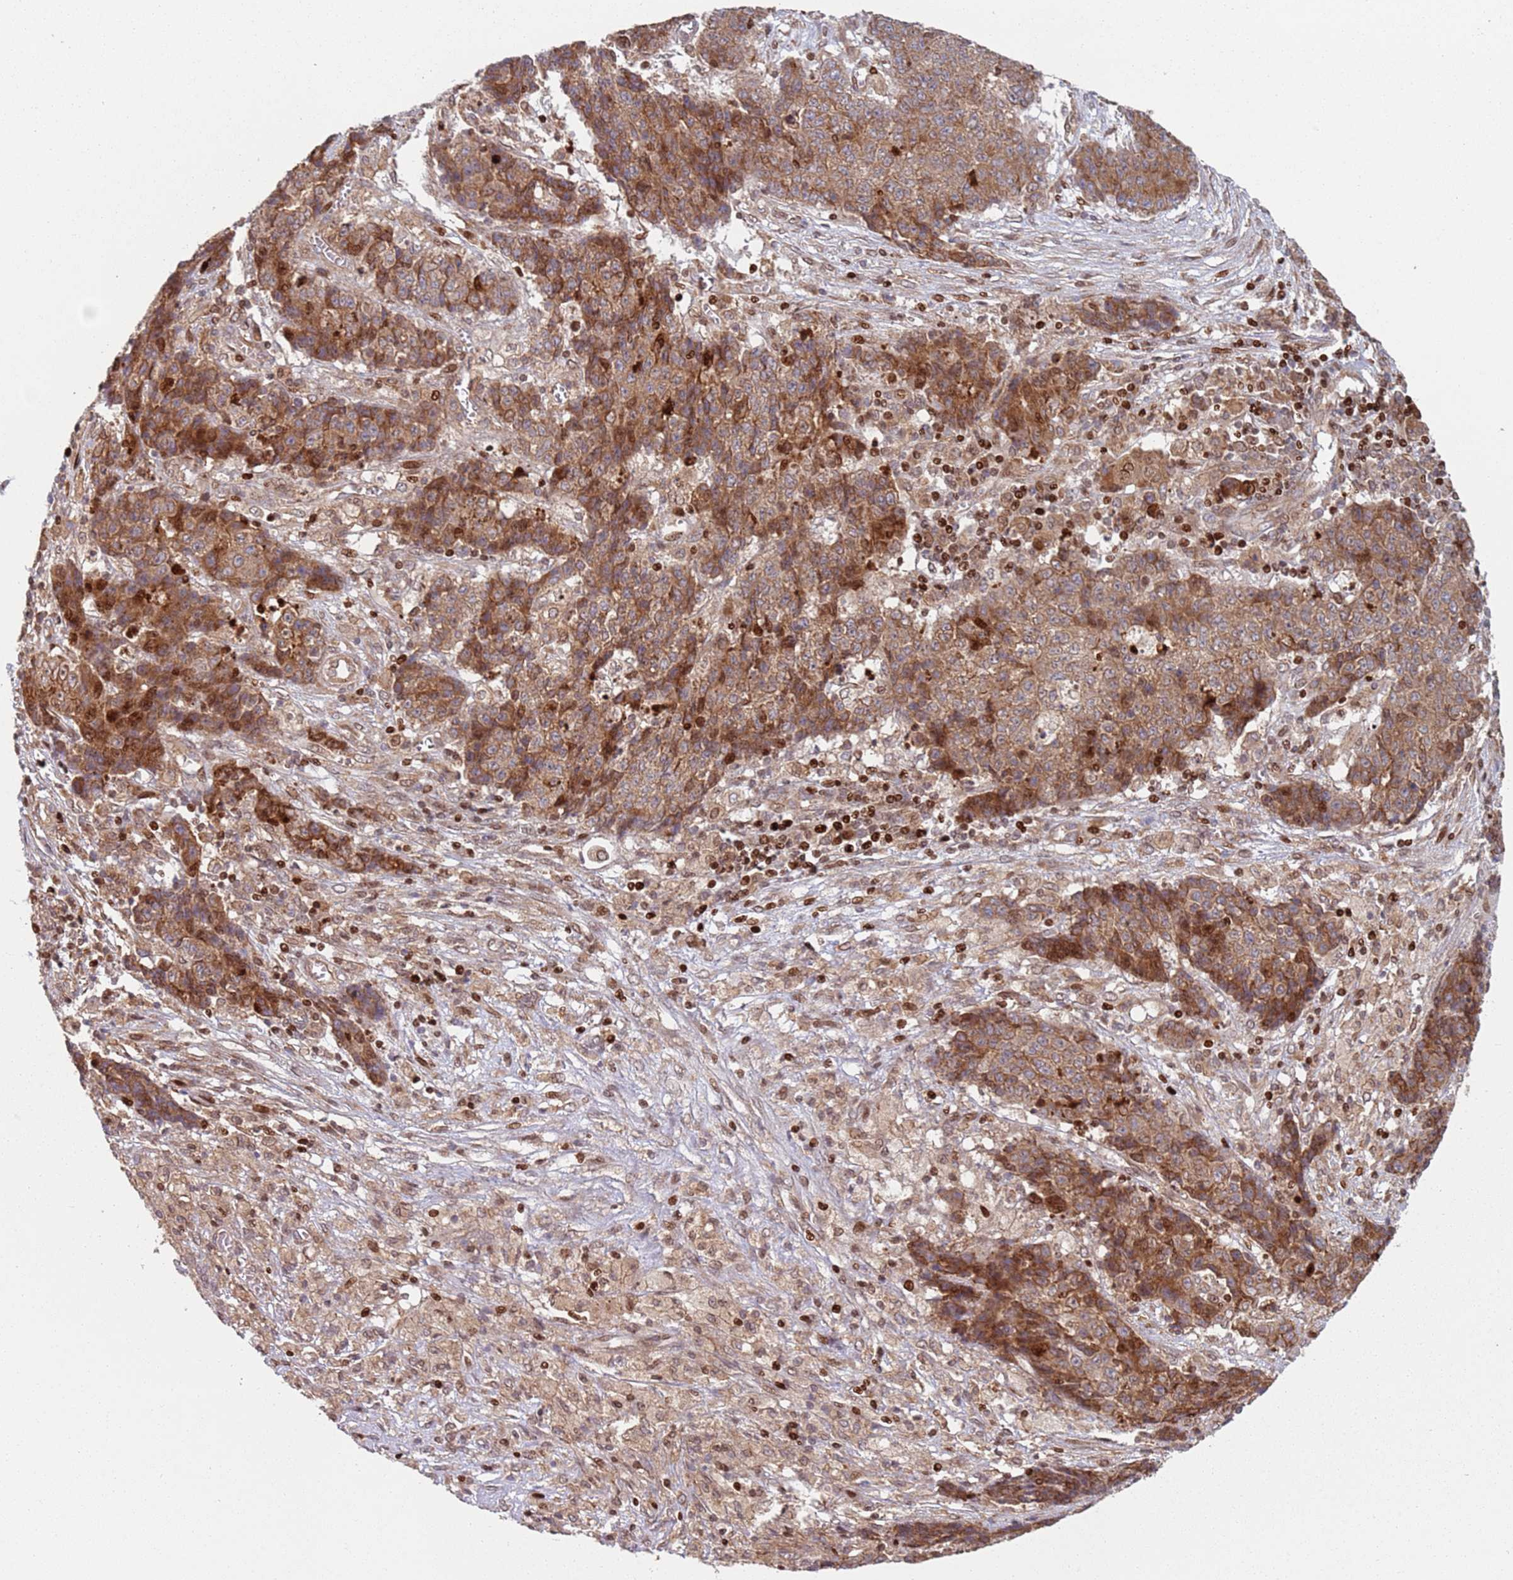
{"staining": {"intensity": "strong", "quantity": ">75%", "location": "cytoplasmic/membranous,nuclear"}, "tissue": "ovarian cancer", "cell_type": "Tumor cells", "image_type": "cancer", "snomed": [{"axis": "morphology", "description": "Carcinoma, endometroid"}, {"axis": "topography", "description": "Ovary"}], "caption": "Immunohistochemical staining of ovarian cancer displays high levels of strong cytoplasmic/membranous and nuclear positivity in approximately >75% of tumor cells. The staining is performed using DAB brown chromogen to label protein expression. The nuclei are counter-stained blue using hematoxylin.", "gene": "HNRNPLL", "patient": {"sex": "female", "age": 42}}